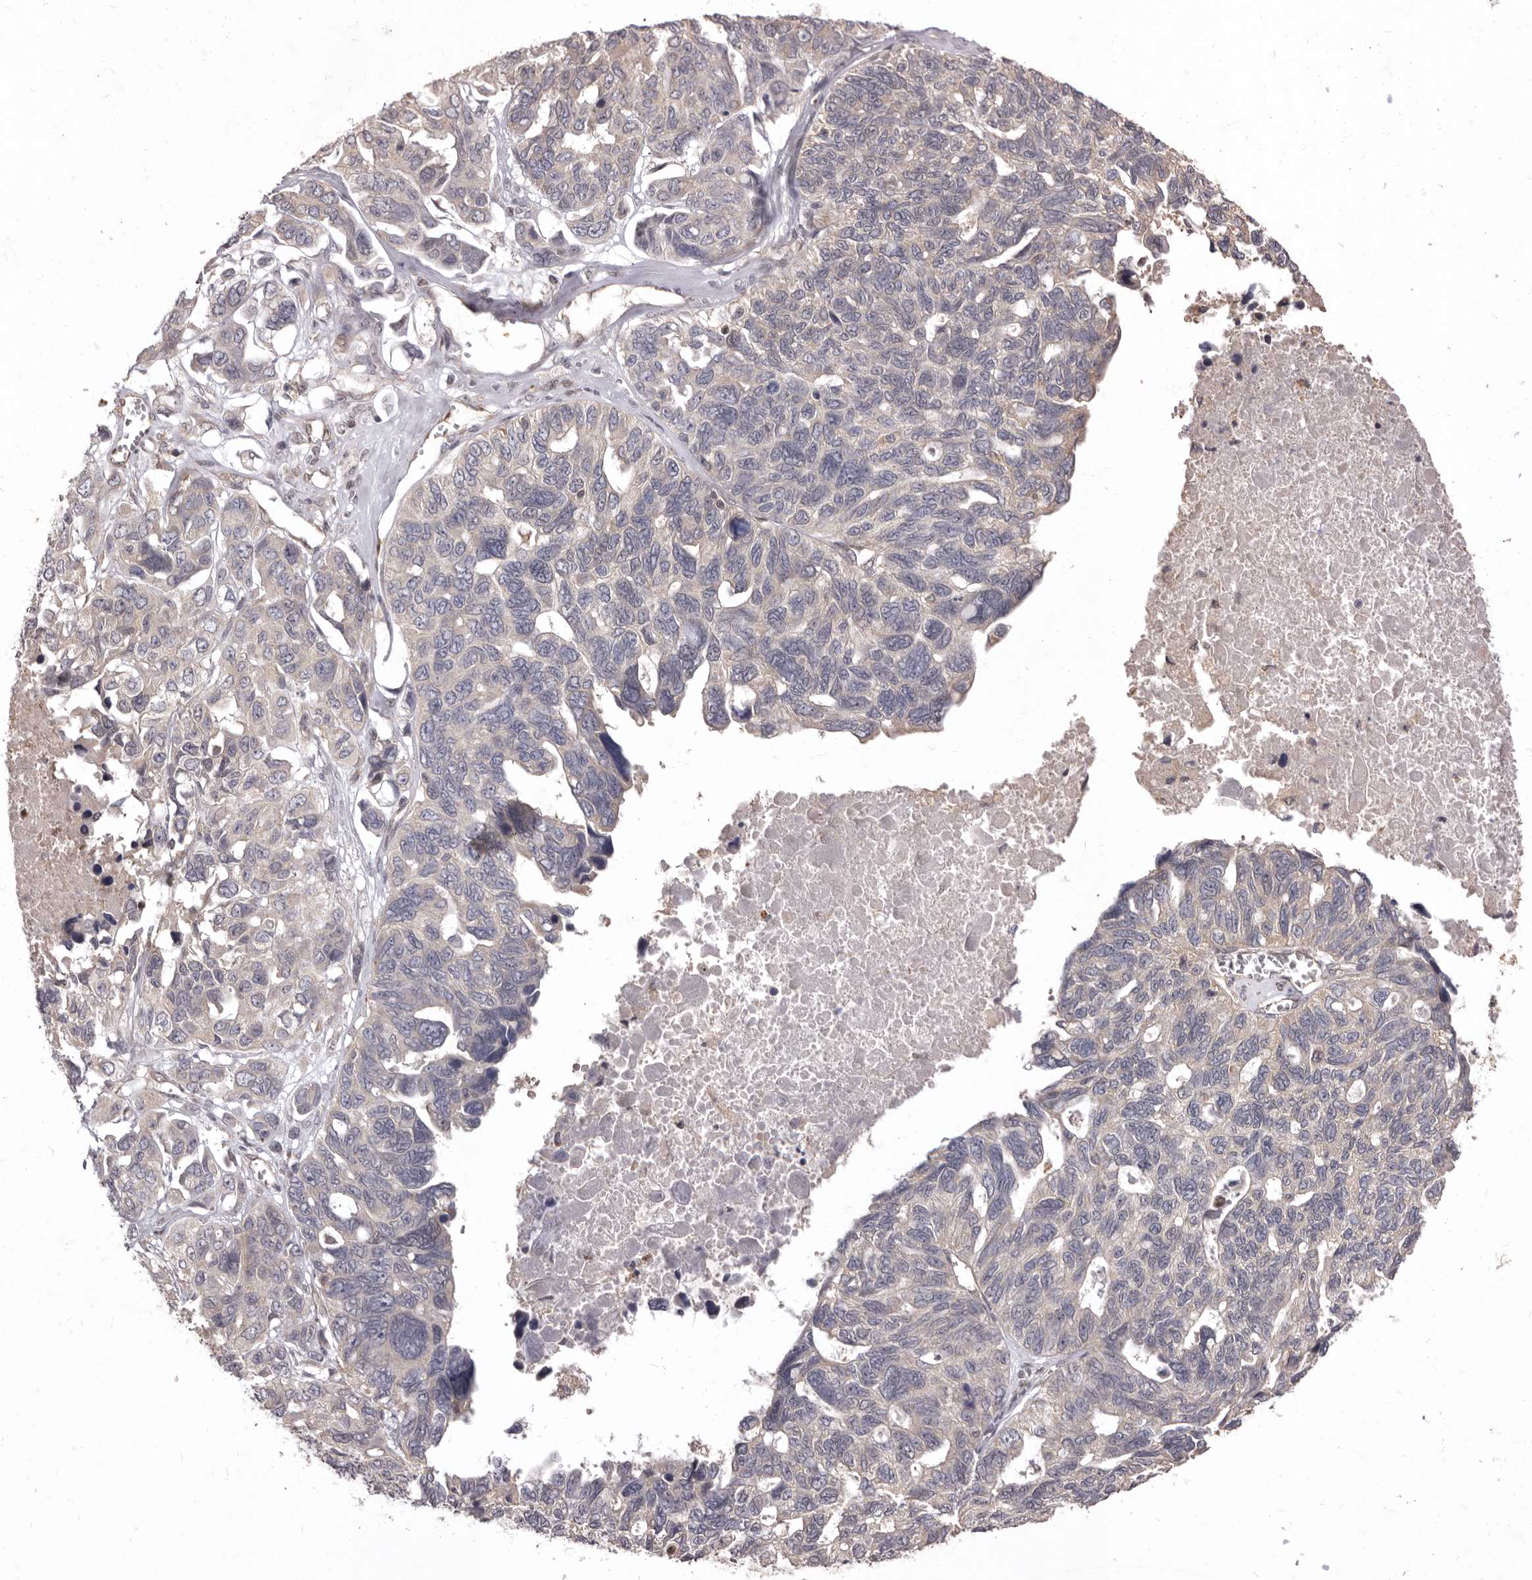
{"staining": {"intensity": "negative", "quantity": "none", "location": "none"}, "tissue": "ovarian cancer", "cell_type": "Tumor cells", "image_type": "cancer", "snomed": [{"axis": "morphology", "description": "Cystadenocarcinoma, serous, NOS"}, {"axis": "topography", "description": "Ovary"}], "caption": "IHC of ovarian serous cystadenocarcinoma reveals no expression in tumor cells.", "gene": "ACLY", "patient": {"sex": "female", "age": 79}}